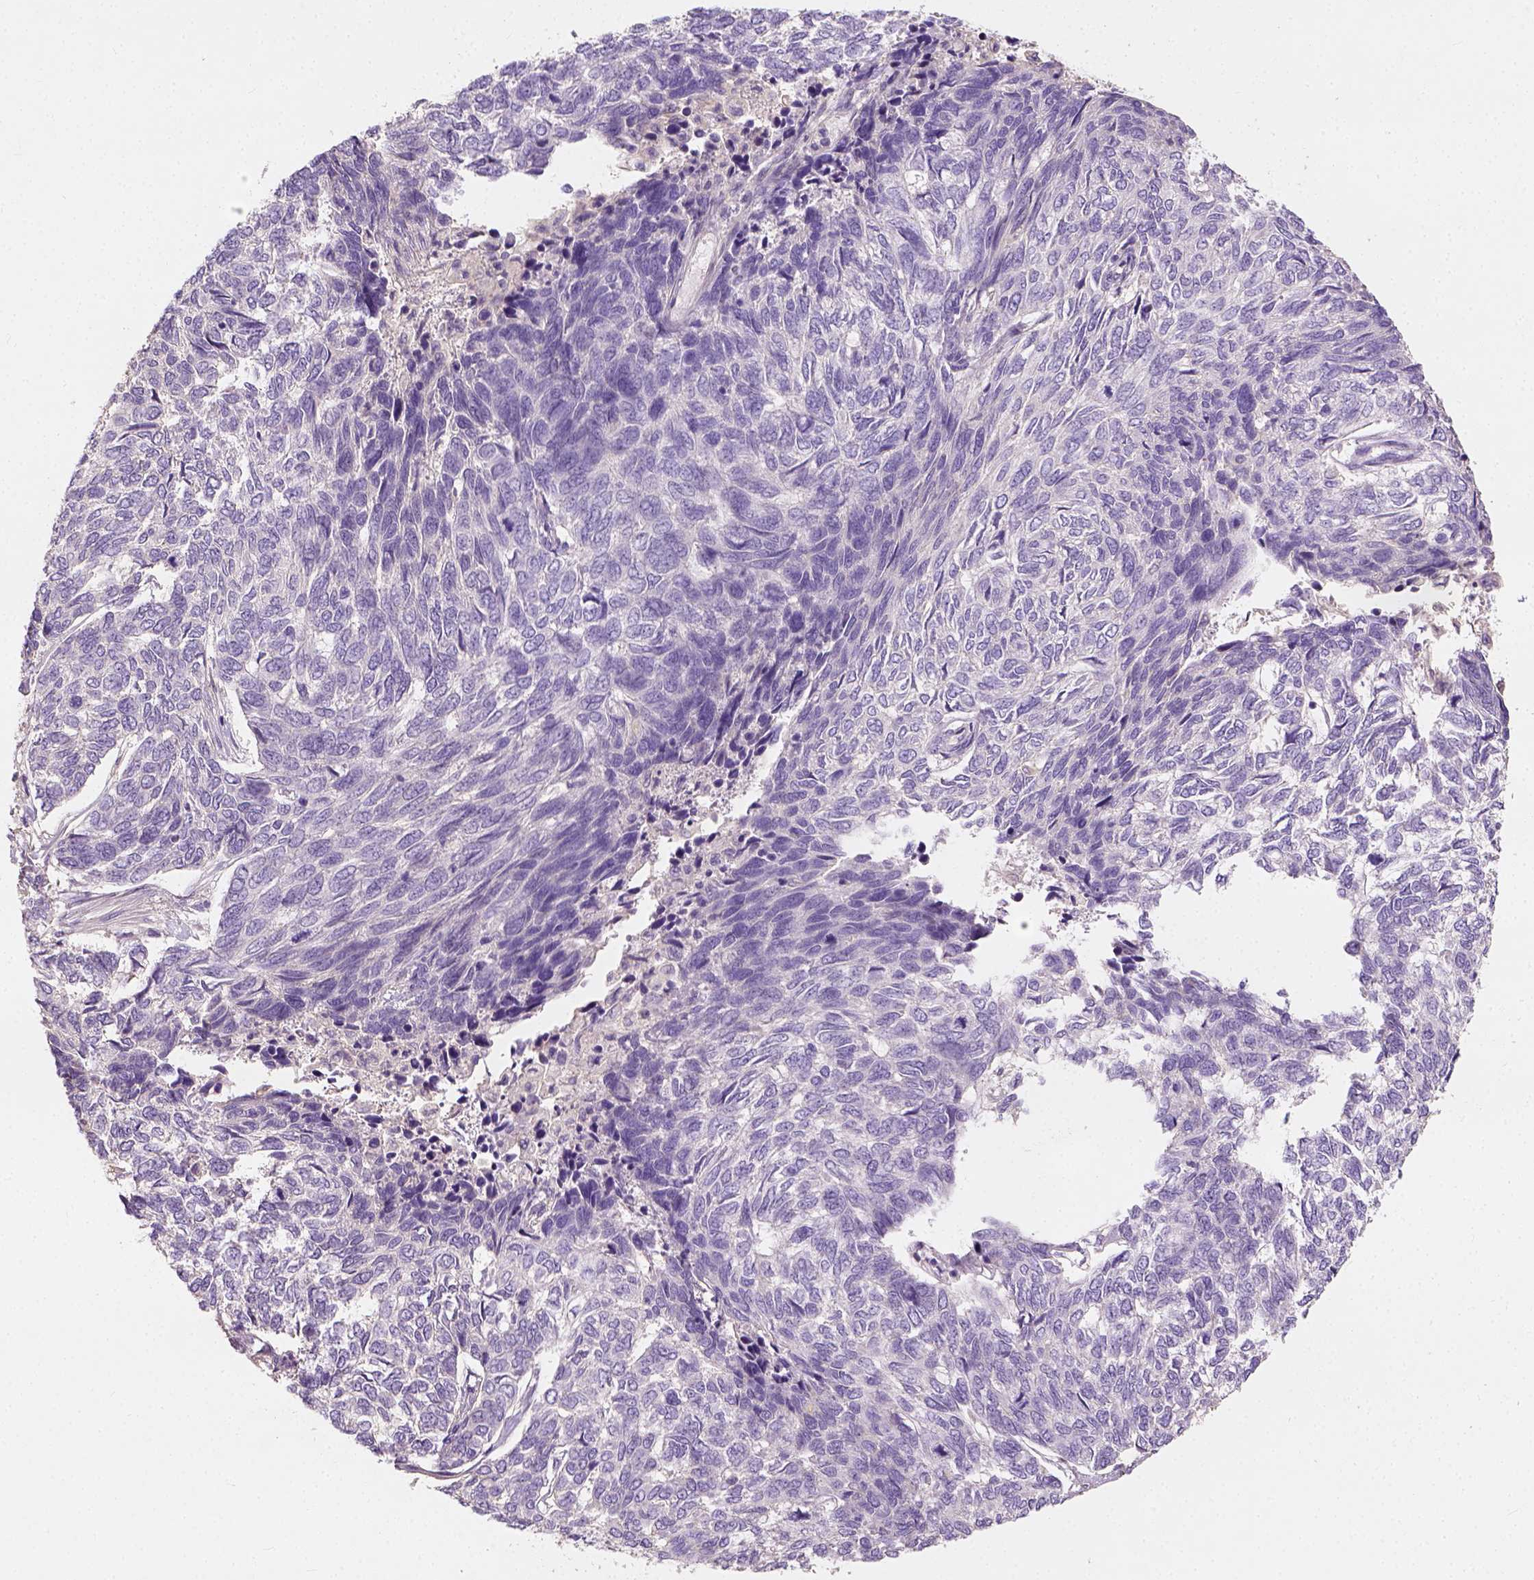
{"staining": {"intensity": "negative", "quantity": "none", "location": "none"}, "tissue": "skin cancer", "cell_type": "Tumor cells", "image_type": "cancer", "snomed": [{"axis": "morphology", "description": "Basal cell carcinoma"}, {"axis": "topography", "description": "Skin"}], "caption": "An immunohistochemistry (IHC) histopathology image of basal cell carcinoma (skin) is shown. There is no staining in tumor cells of basal cell carcinoma (skin).", "gene": "DHCR24", "patient": {"sex": "female", "age": 65}}